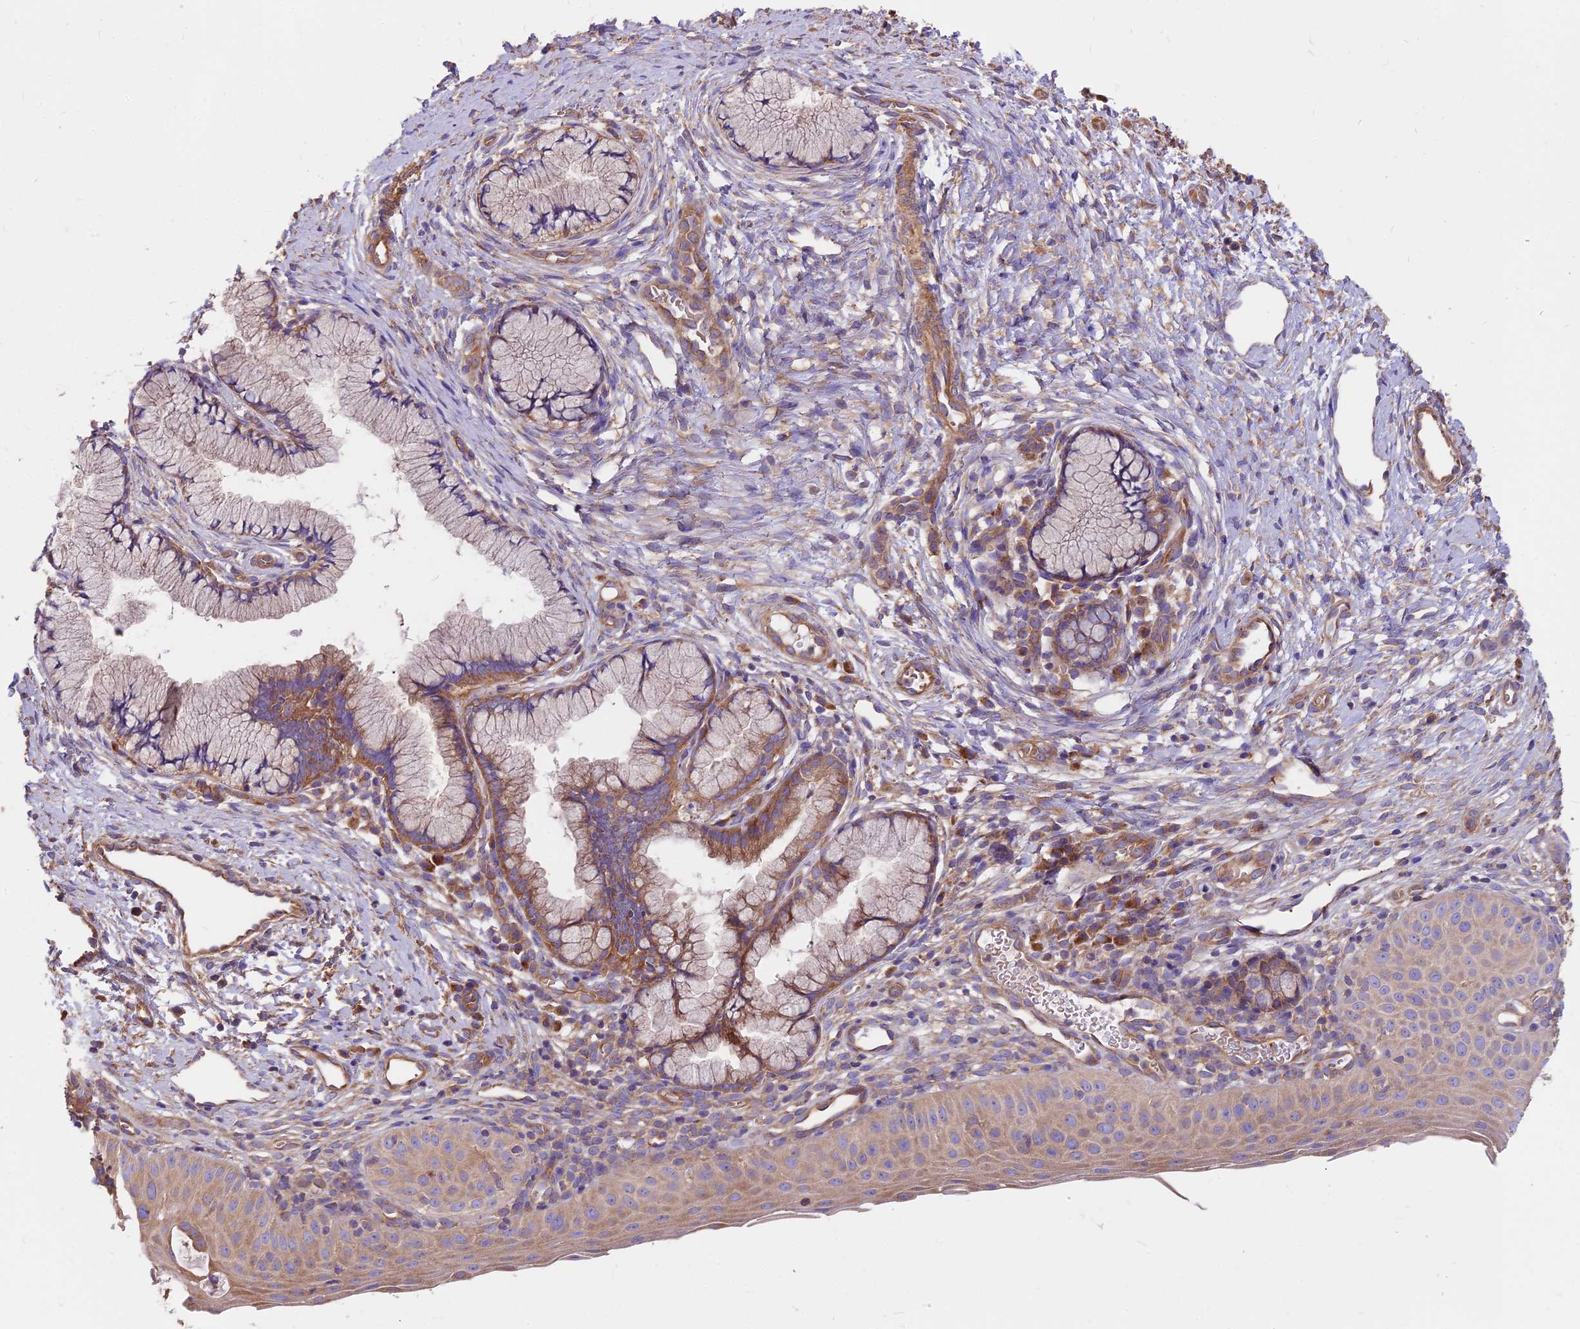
{"staining": {"intensity": "moderate", "quantity": "25%-75%", "location": "cytoplasmic/membranous"}, "tissue": "cervix", "cell_type": "Glandular cells", "image_type": "normal", "snomed": [{"axis": "morphology", "description": "Normal tissue, NOS"}, {"axis": "topography", "description": "Cervix"}], "caption": "Protein expression analysis of benign cervix exhibits moderate cytoplasmic/membranous positivity in about 25%-75% of glandular cells. Ihc stains the protein in brown and the nuclei are stained blue.", "gene": "DCTN3", "patient": {"sex": "female", "age": 36}}